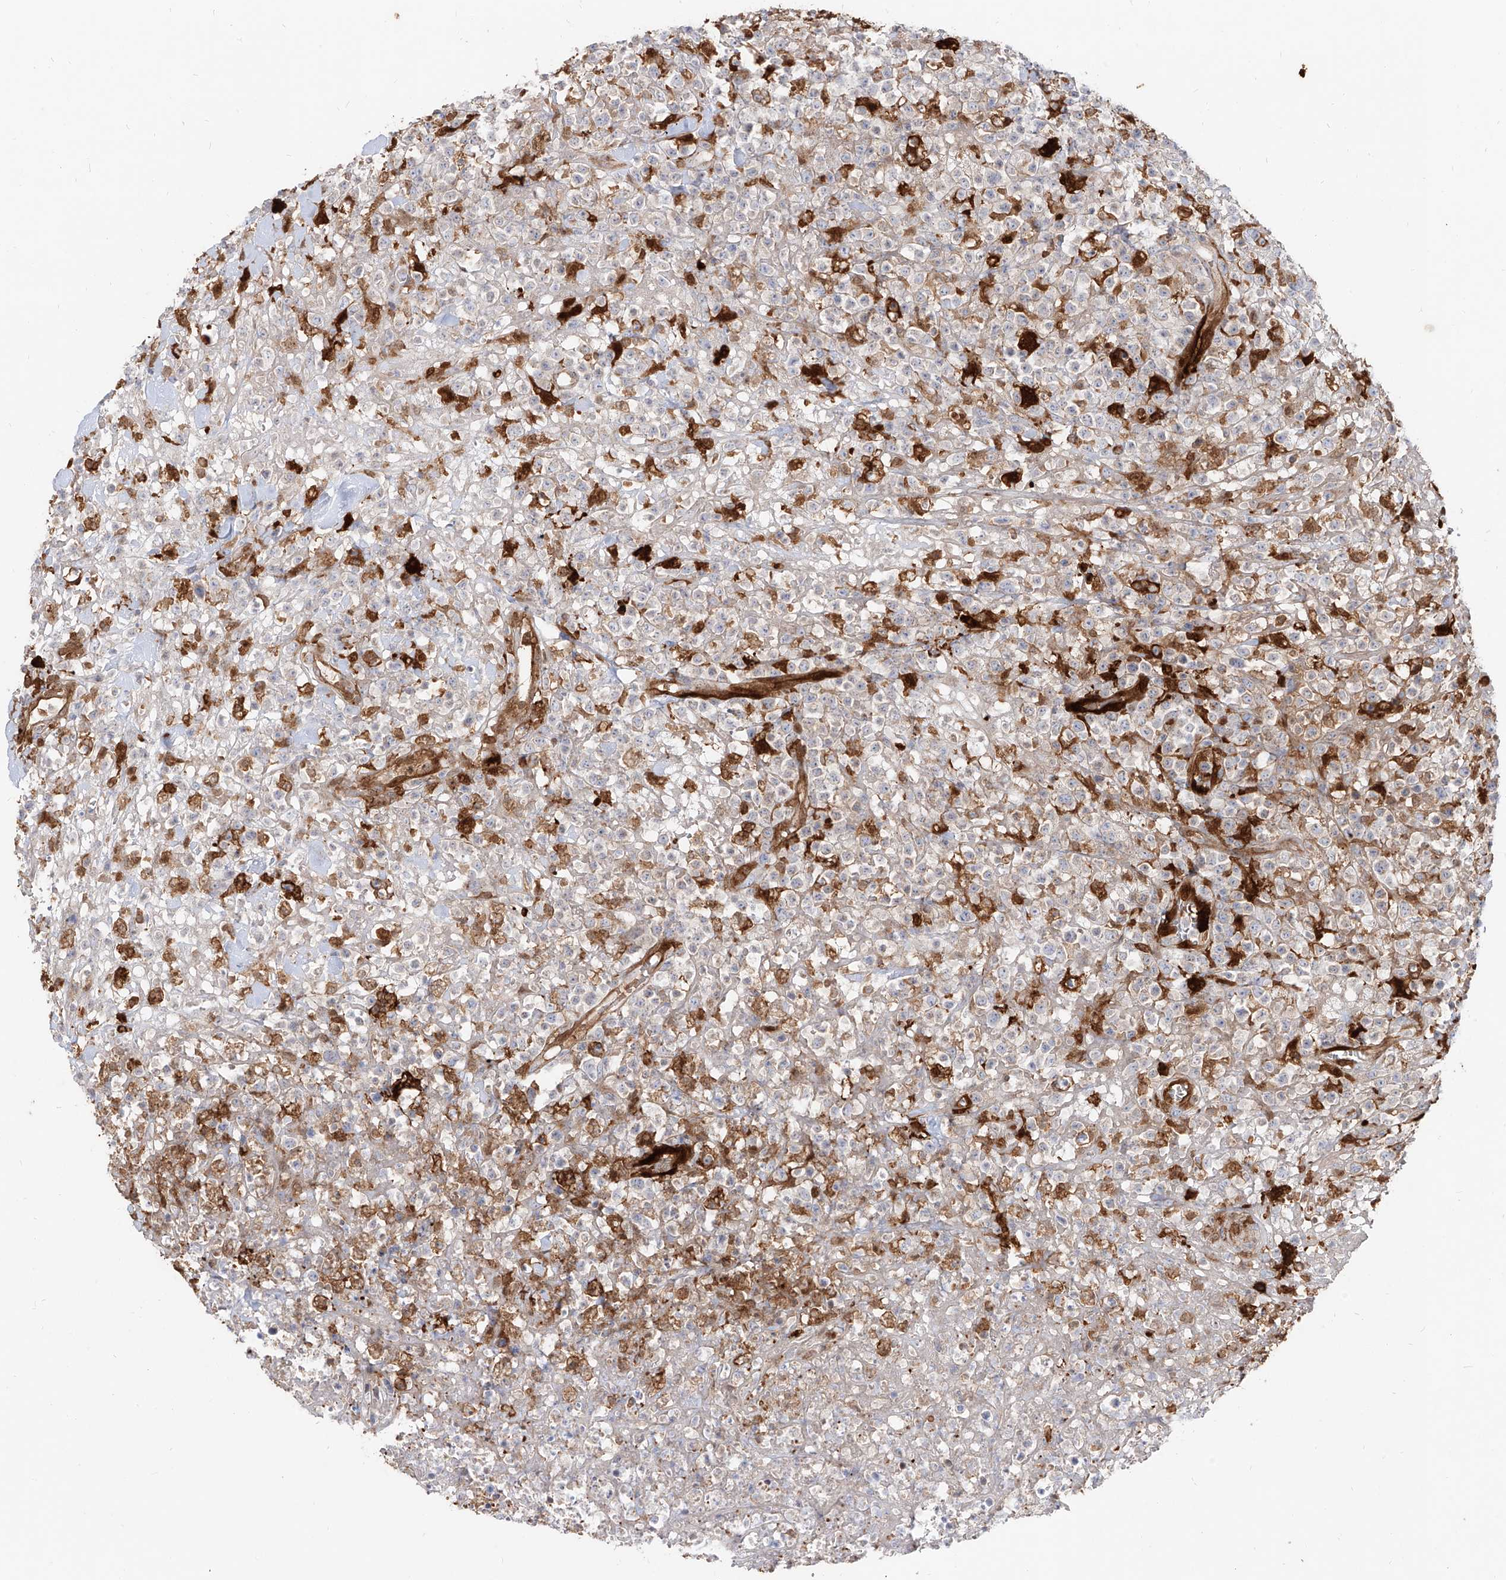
{"staining": {"intensity": "negative", "quantity": "none", "location": "none"}, "tissue": "lymphoma", "cell_type": "Tumor cells", "image_type": "cancer", "snomed": [{"axis": "morphology", "description": "Malignant lymphoma, non-Hodgkin's type, High grade"}, {"axis": "topography", "description": "Colon"}], "caption": "High power microscopy image of an immunohistochemistry image of lymphoma, revealing no significant positivity in tumor cells. (Stains: DAB (3,3'-diaminobenzidine) IHC with hematoxylin counter stain, Microscopy: brightfield microscopy at high magnification).", "gene": "KYNU", "patient": {"sex": "female", "age": 53}}